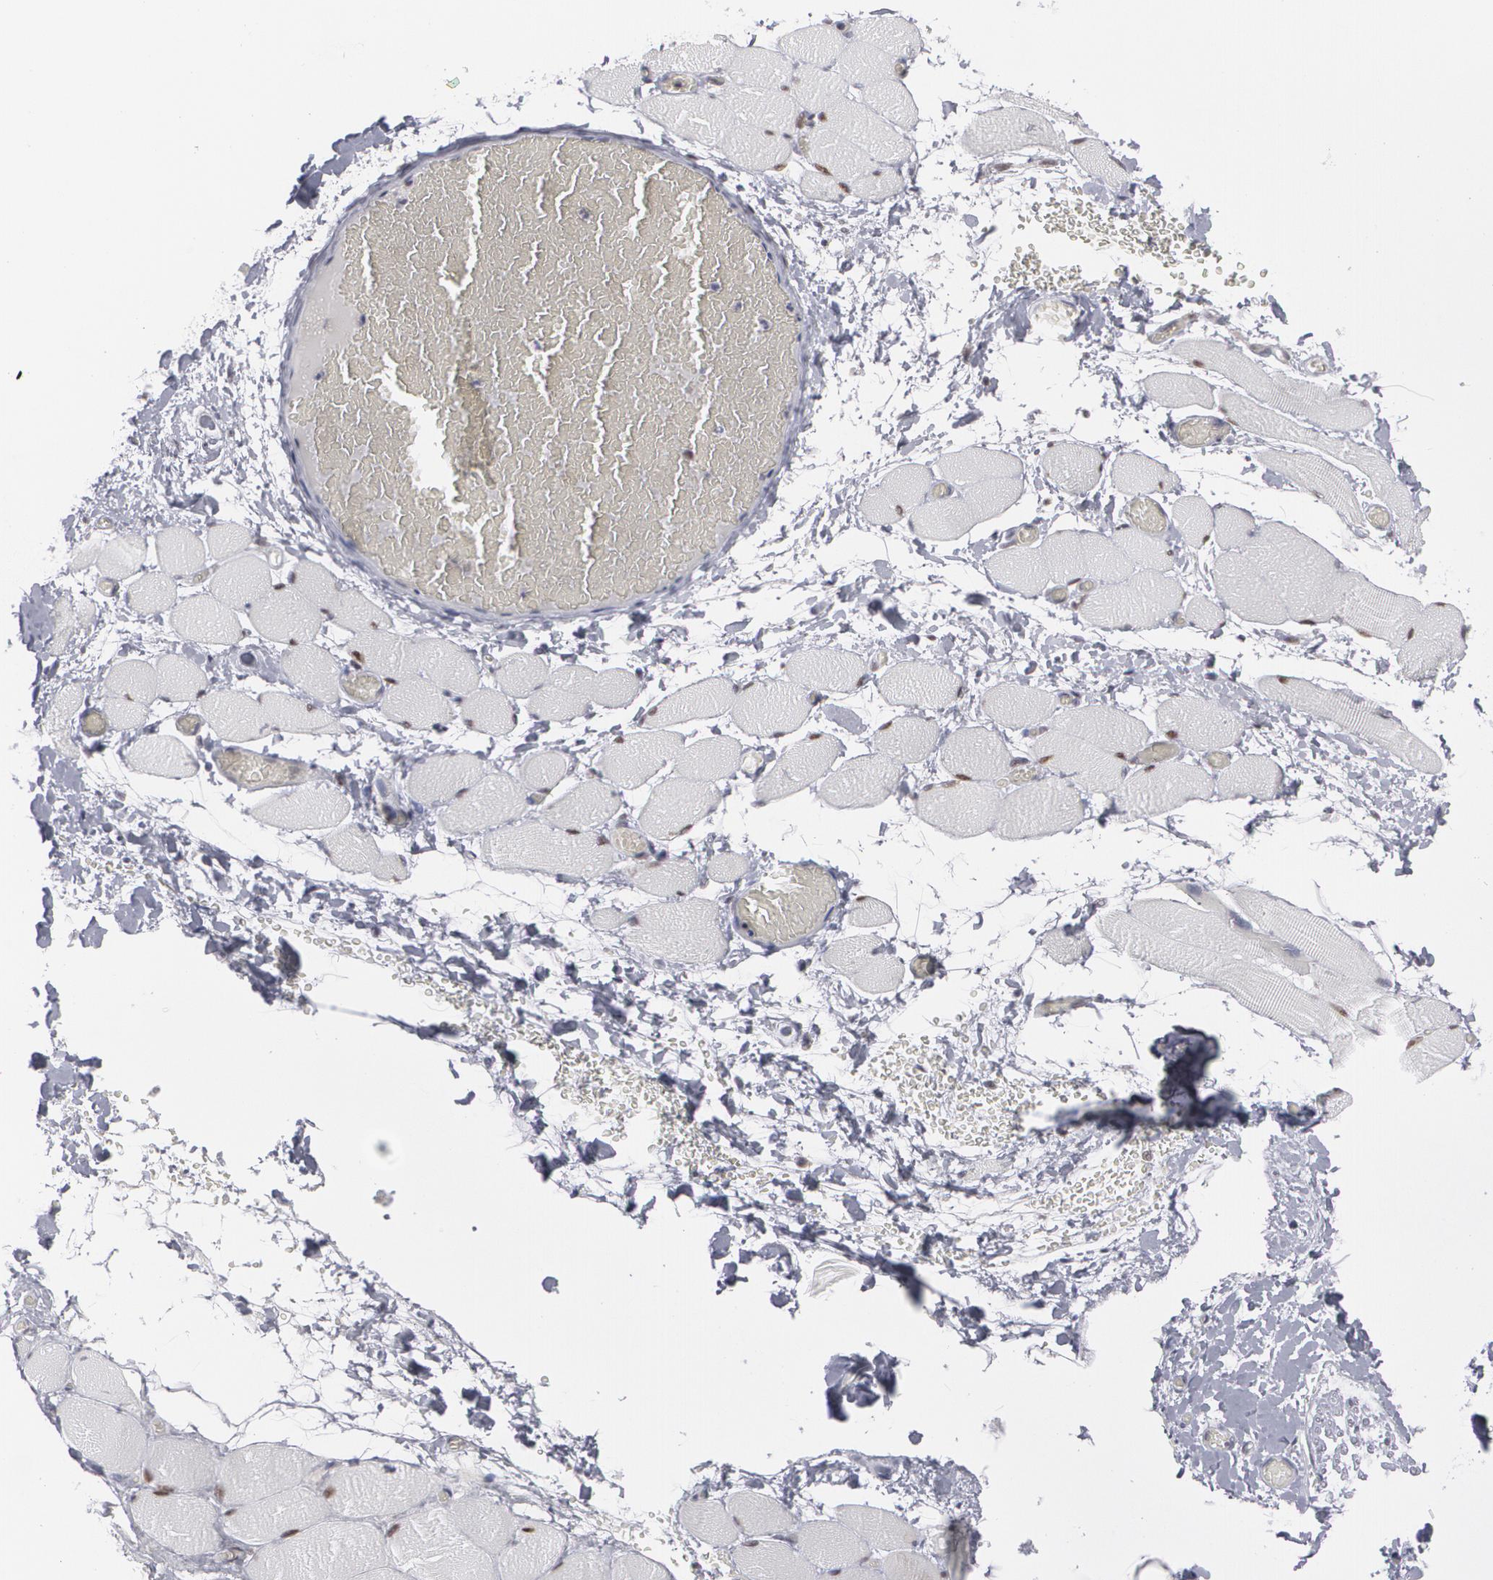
{"staining": {"intensity": "strong", "quantity": ">75%", "location": "nuclear"}, "tissue": "skeletal muscle", "cell_type": "Myocytes", "image_type": "normal", "snomed": [{"axis": "morphology", "description": "Normal tissue, NOS"}, {"axis": "topography", "description": "Skeletal muscle"}, {"axis": "topography", "description": "Soft tissue"}], "caption": "This image exhibits IHC staining of normal human skeletal muscle, with high strong nuclear staining in about >75% of myocytes.", "gene": "MCL1", "patient": {"sex": "female", "age": 58}}